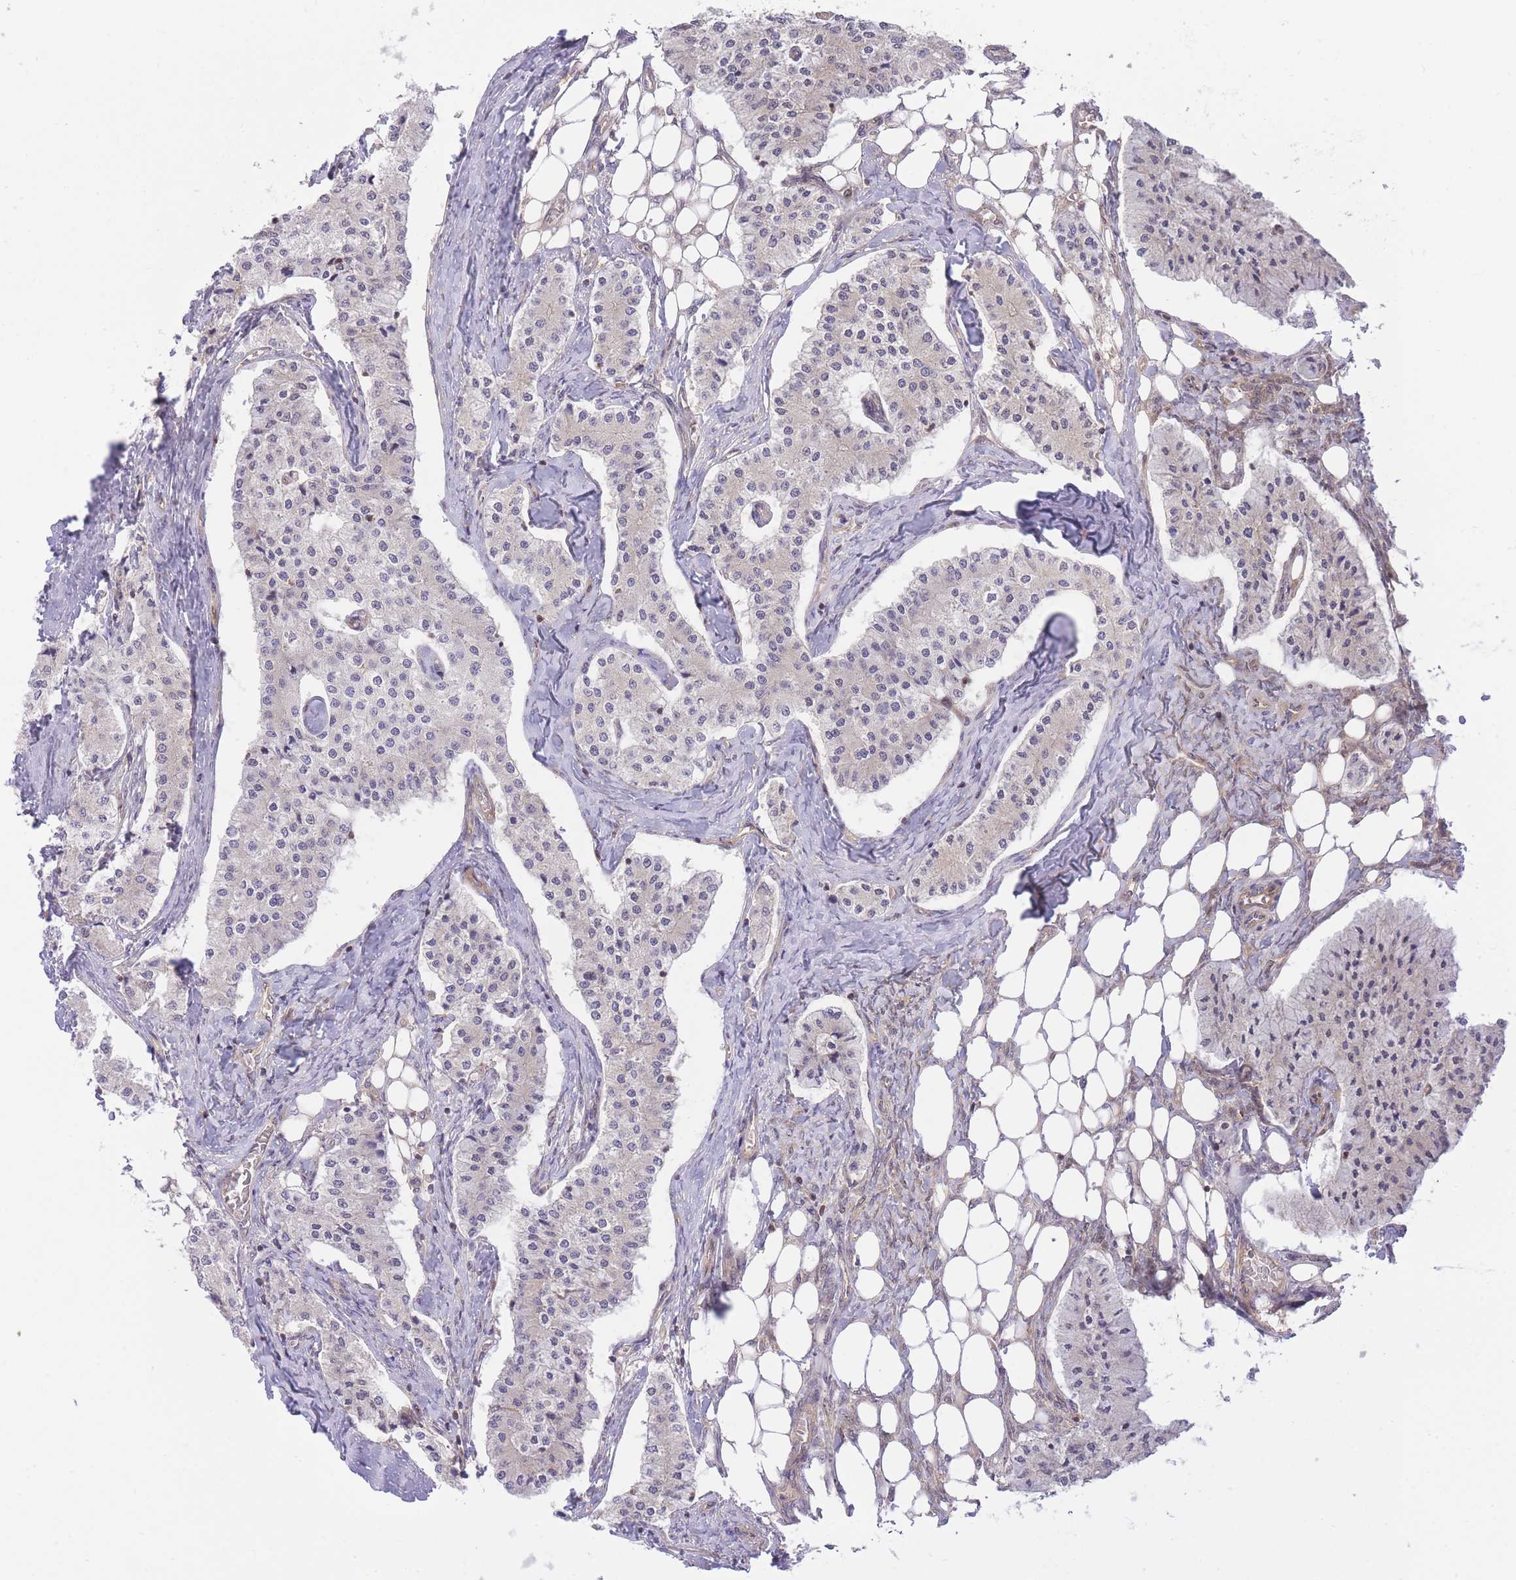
{"staining": {"intensity": "negative", "quantity": "none", "location": "none"}, "tissue": "carcinoid", "cell_type": "Tumor cells", "image_type": "cancer", "snomed": [{"axis": "morphology", "description": "Carcinoid, malignant, NOS"}, {"axis": "topography", "description": "Colon"}], "caption": "Human carcinoid stained for a protein using immunohistochemistry (IHC) displays no expression in tumor cells.", "gene": "PREP", "patient": {"sex": "female", "age": 52}}